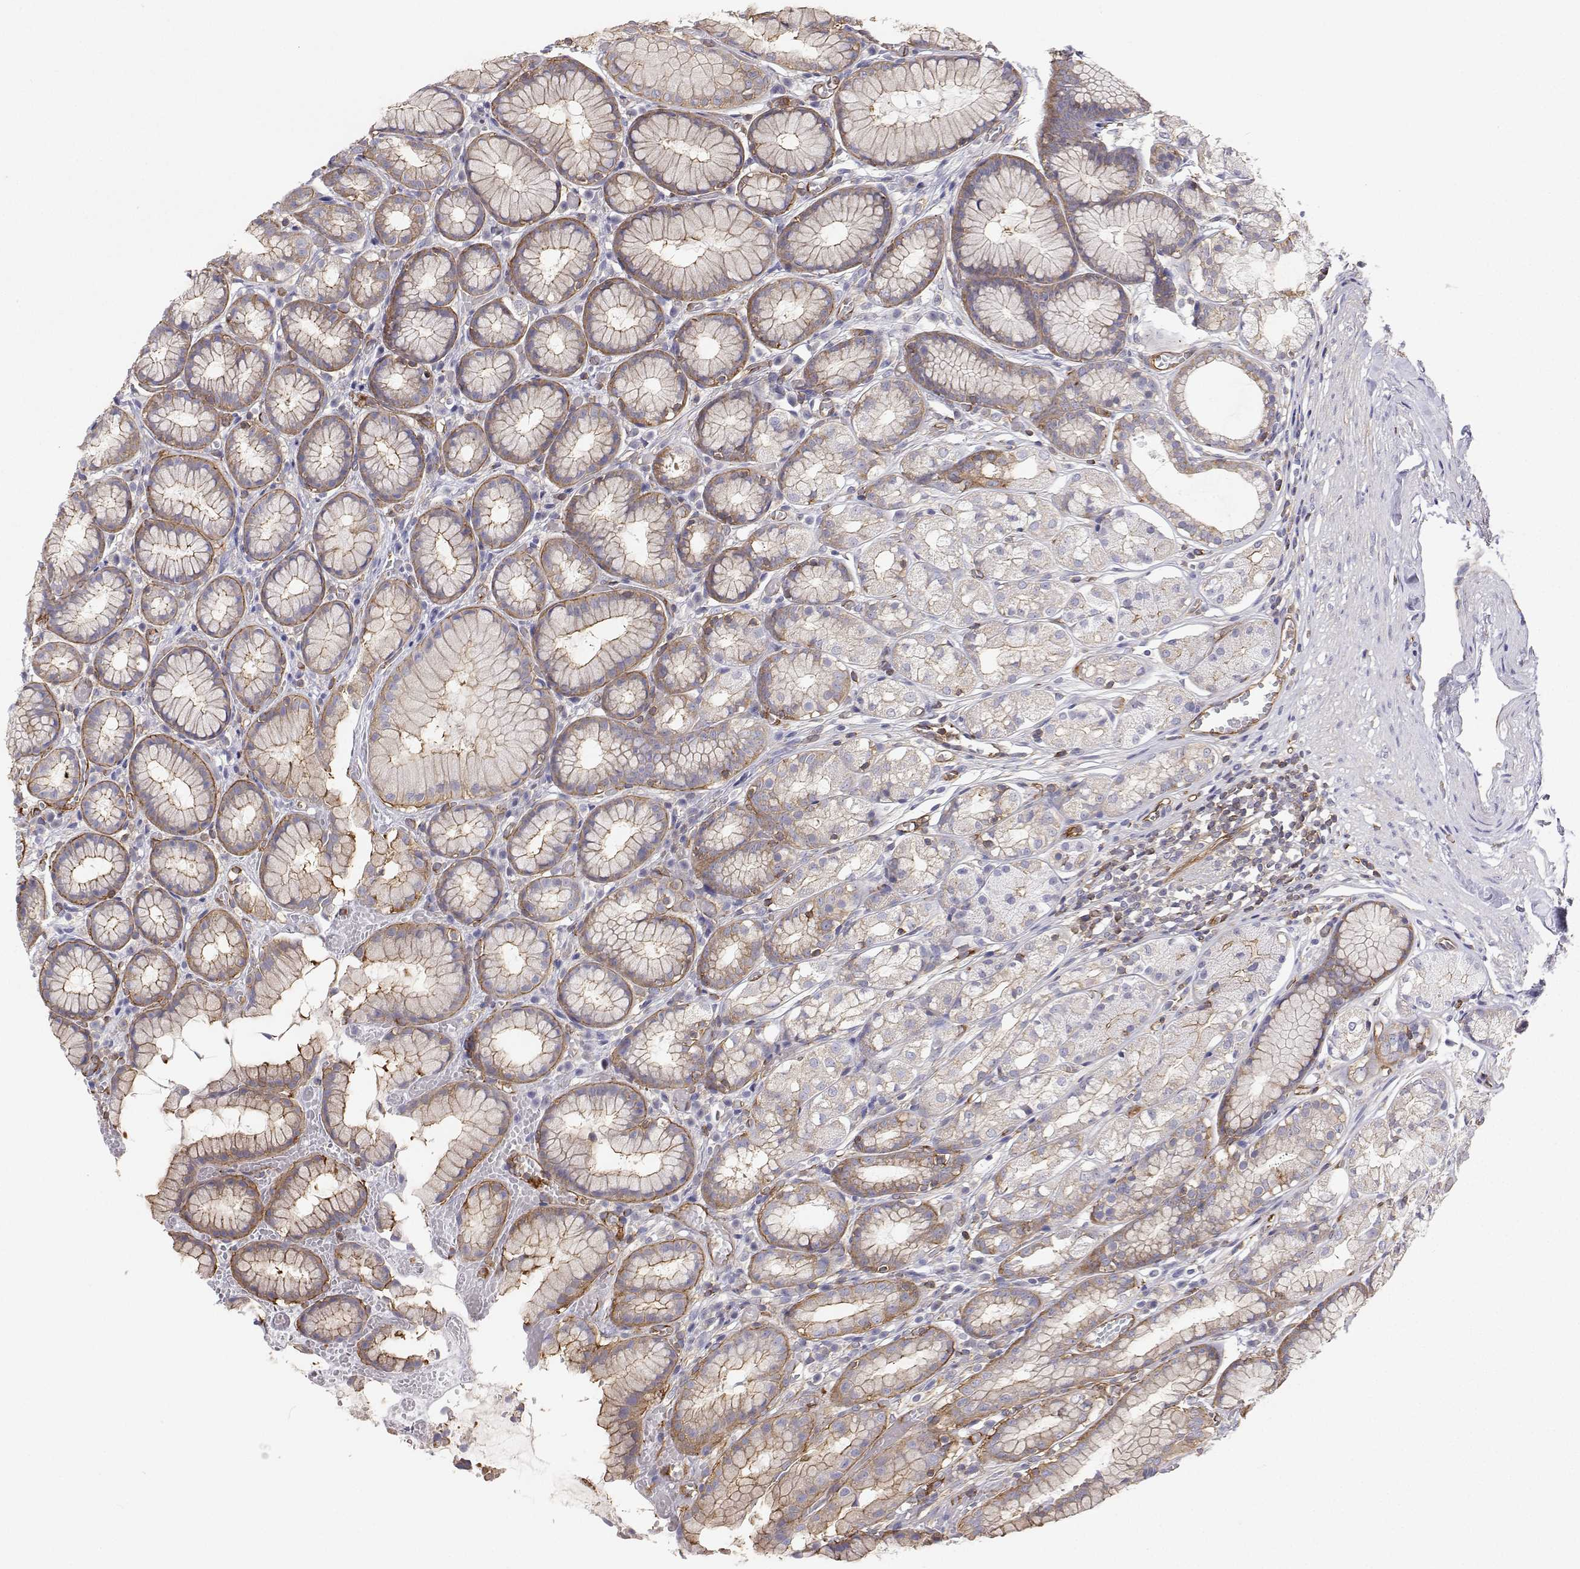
{"staining": {"intensity": "moderate", "quantity": "<25%", "location": "cytoplasmic/membranous"}, "tissue": "stomach", "cell_type": "Glandular cells", "image_type": "normal", "snomed": [{"axis": "morphology", "description": "Normal tissue, NOS"}, {"axis": "topography", "description": "Smooth muscle"}, {"axis": "topography", "description": "Stomach"}], "caption": "About <25% of glandular cells in normal human stomach show moderate cytoplasmic/membranous protein staining as visualized by brown immunohistochemical staining.", "gene": "MYH9", "patient": {"sex": "male", "age": 70}}